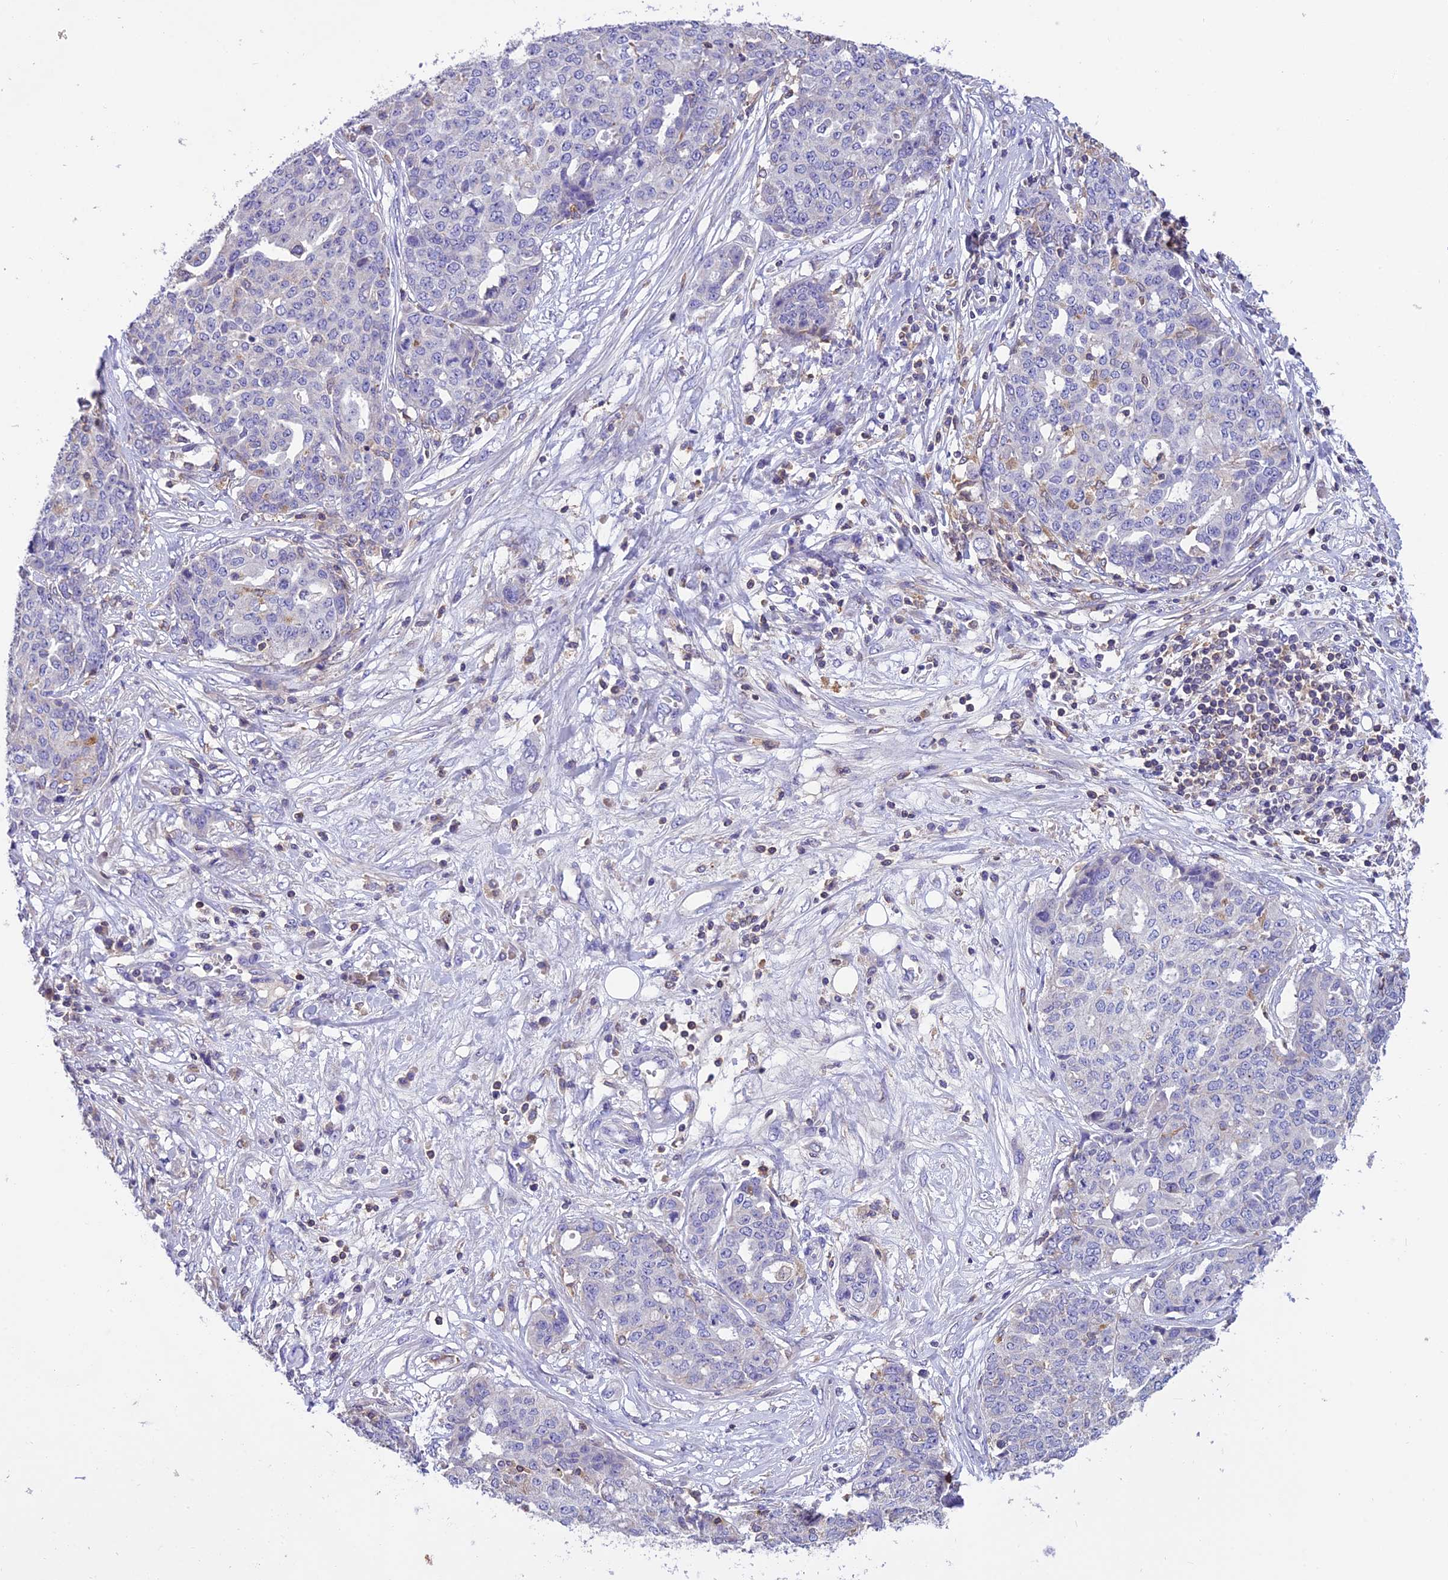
{"staining": {"intensity": "negative", "quantity": "none", "location": "none"}, "tissue": "ovarian cancer", "cell_type": "Tumor cells", "image_type": "cancer", "snomed": [{"axis": "morphology", "description": "Cystadenocarcinoma, serous, NOS"}, {"axis": "topography", "description": "Soft tissue"}, {"axis": "topography", "description": "Ovary"}], "caption": "Tumor cells show no significant protein expression in ovarian cancer (serous cystadenocarcinoma).", "gene": "LPXN", "patient": {"sex": "female", "age": 57}}